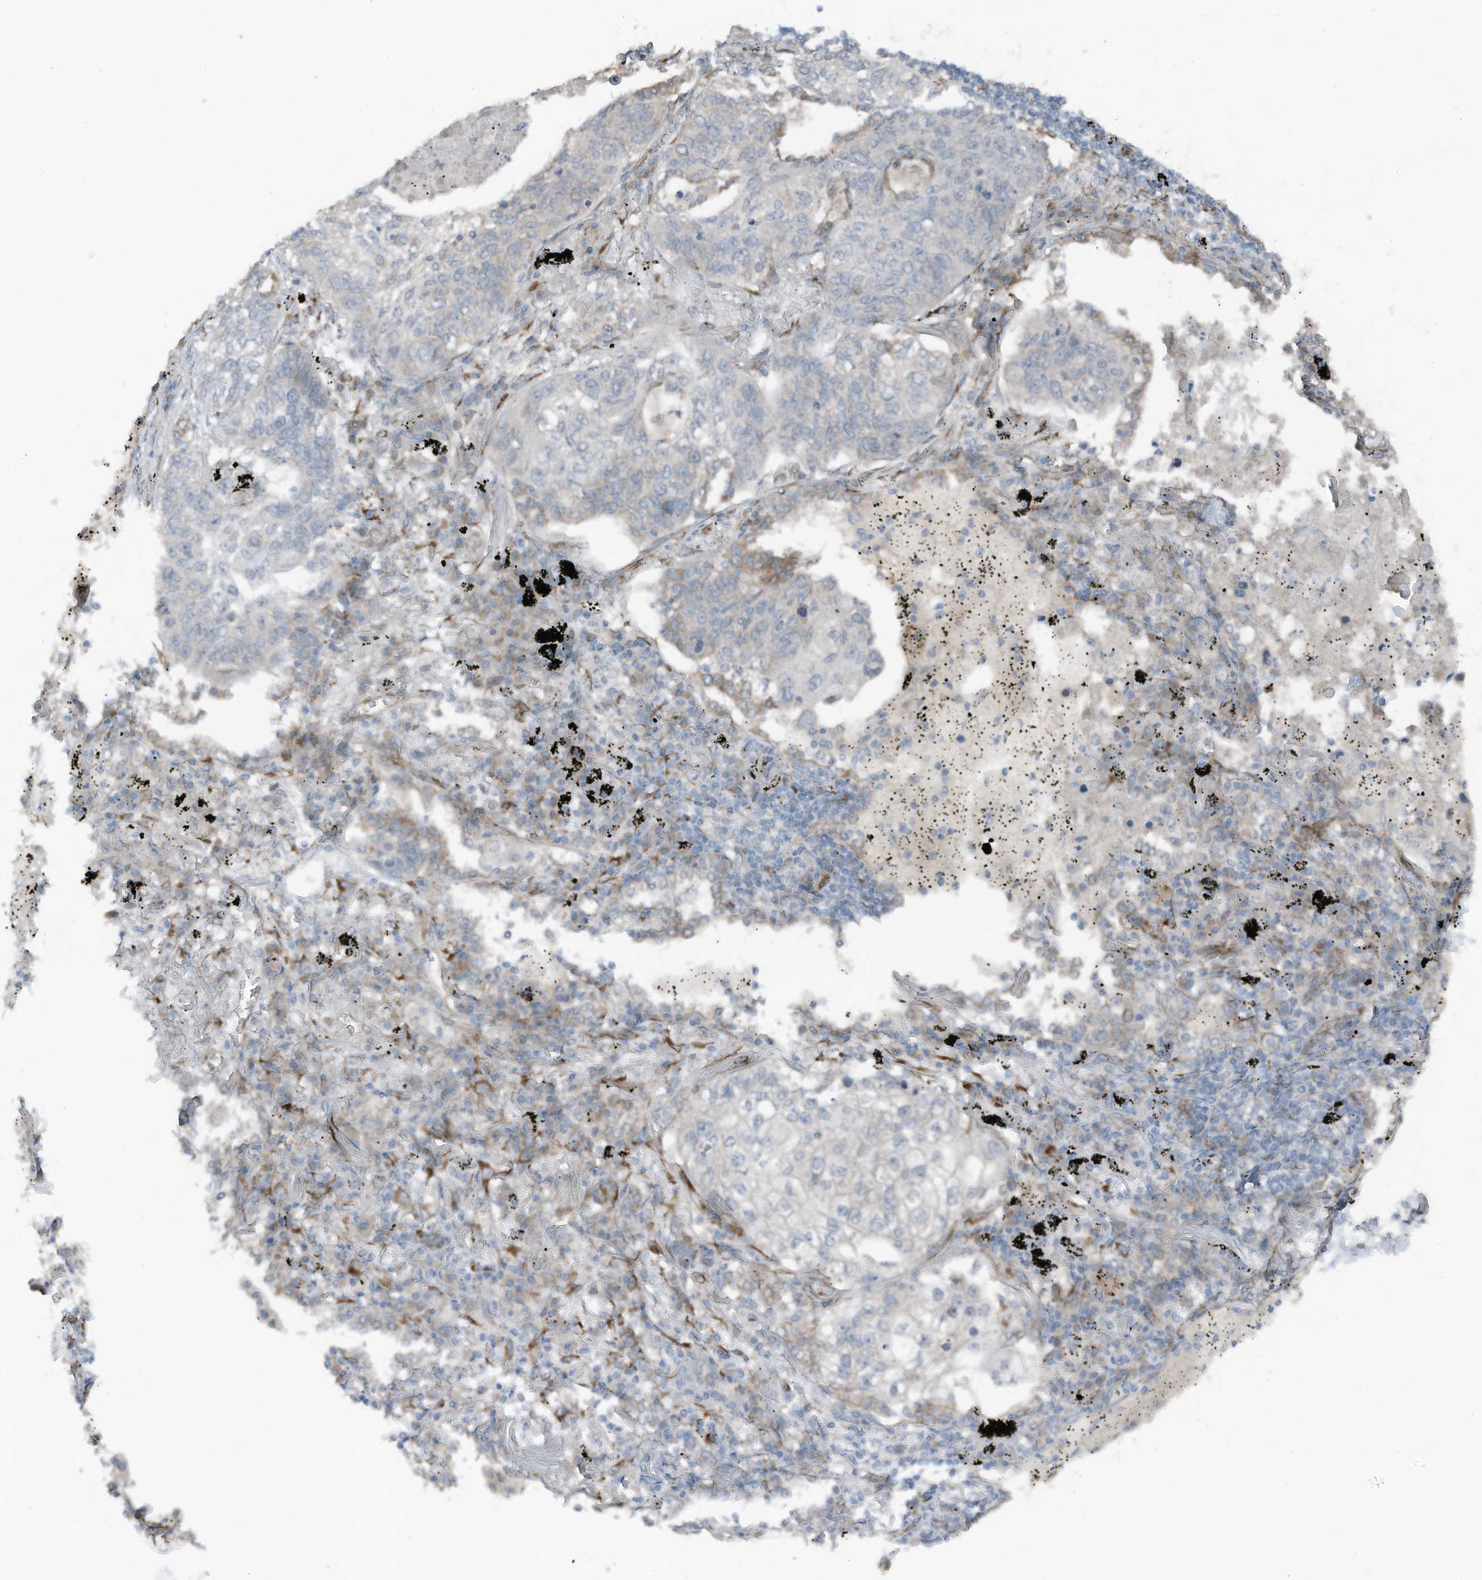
{"staining": {"intensity": "negative", "quantity": "none", "location": "none"}, "tissue": "lung cancer", "cell_type": "Tumor cells", "image_type": "cancer", "snomed": [{"axis": "morphology", "description": "Squamous cell carcinoma, NOS"}, {"axis": "topography", "description": "Lung"}], "caption": "The IHC micrograph has no significant staining in tumor cells of lung cancer tissue.", "gene": "ARHGEF33", "patient": {"sex": "female", "age": 63}}